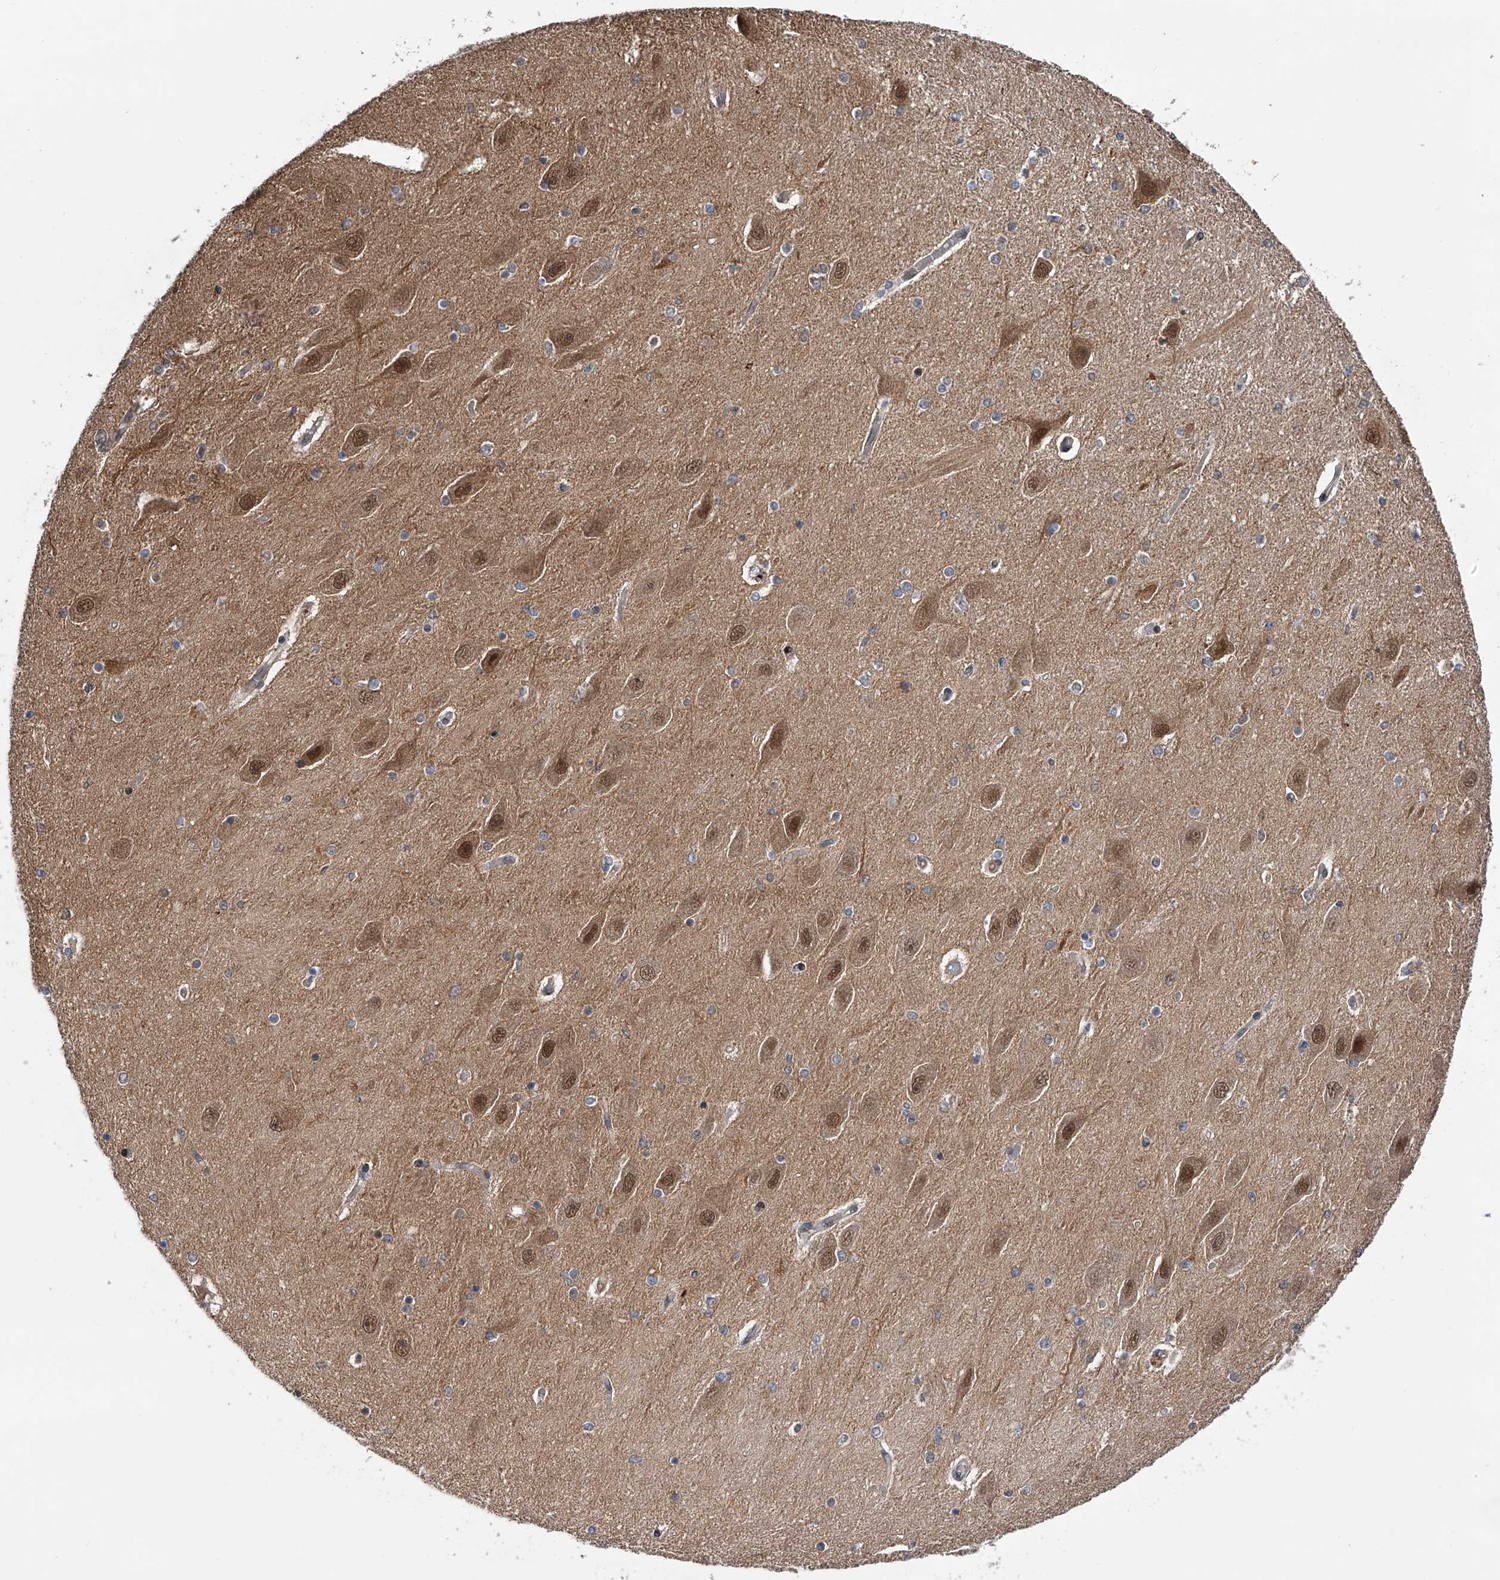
{"staining": {"intensity": "weak", "quantity": "<25%", "location": "cytoplasmic/membranous,nuclear"}, "tissue": "hippocampus", "cell_type": "Glial cells", "image_type": "normal", "snomed": [{"axis": "morphology", "description": "Normal tissue, NOS"}, {"axis": "topography", "description": "Hippocampus"}], "caption": "A photomicrograph of human hippocampus is negative for staining in glial cells. (Stains: DAB (3,3'-diaminobenzidine) immunohistochemistry with hematoxylin counter stain, Microscopy: brightfield microscopy at high magnification).", "gene": "RWDD2A", "patient": {"sex": "female", "age": 54}}